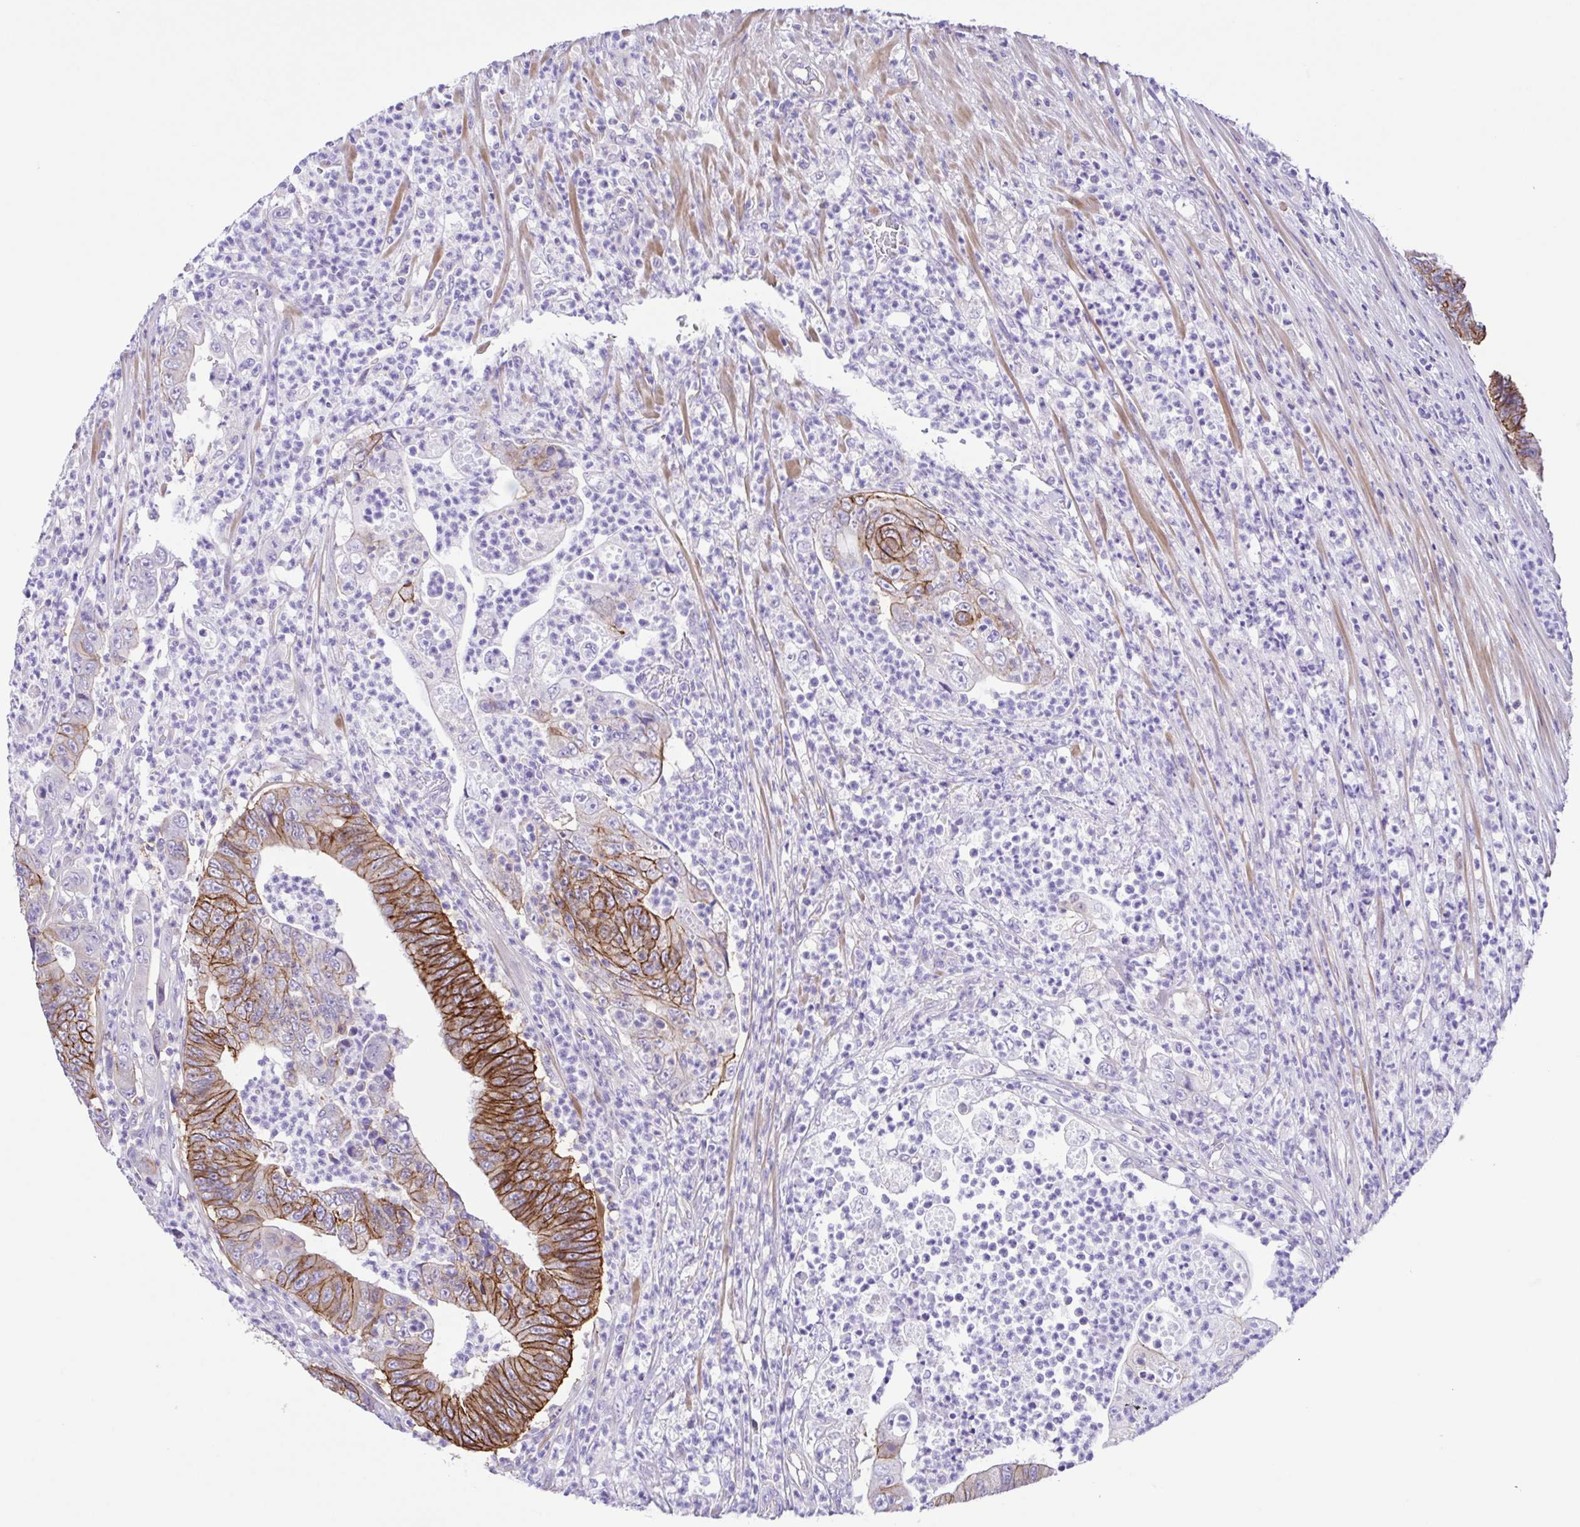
{"staining": {"intensity": "strong", "quantity": "25%-75%", "location": "cytoplasmic/membranous"}, "tissue": "colorectal cancer", "cell_type": "Tumor cells", "image_type": "cancer", "snomed": [{"axis": "morphology", "description": "Adenocarcinoma, NOS"}, {"axis": "topography", "description": "Colon"}], "caption": "A brown stain shows strong cytoplasmic/membranous positivity of a protein in adenocarcinoma (colorectal) tumor cells. The staining was performed using DAB, with brown indicating positive protein expression. Nuclei are stained blue with hematoxylin.", "gene": "ISM2", "patient": {"sex": "female", "age": 48}}